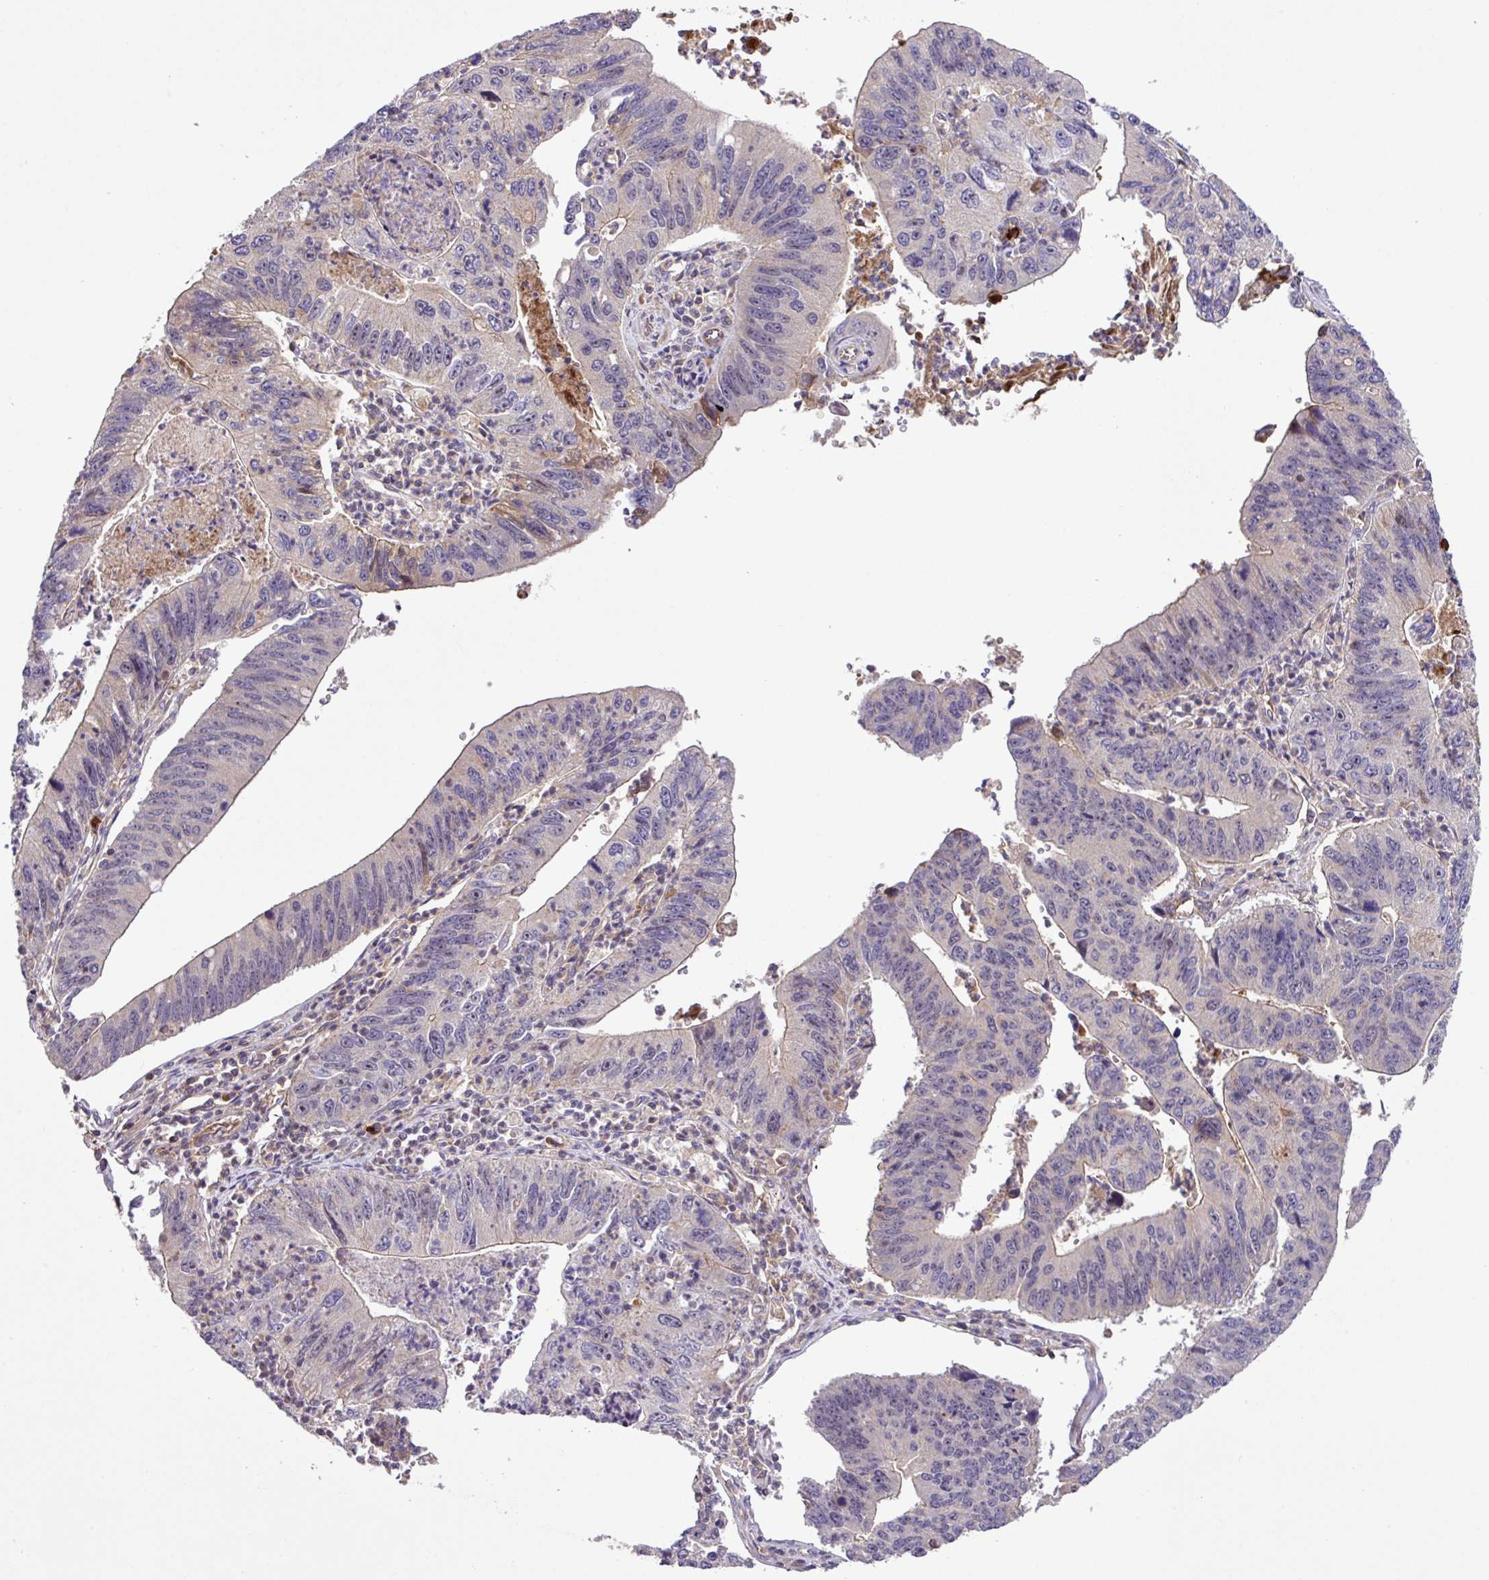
{"staining": {"intensity": "weak", "quantity": "<25%", "location": "cytoplasmic/membranous"}, "tissue": "stomach cancer", "cell_type": "Tumor cells", "image_type": "cancer", "snomed": [{"axis": "morphology", "description": "Adenocarcinoma, NOS"}, {"axis": "topography", "description": "Stomach"}], "caption": "A high-resolution photomicrograph shows immunohistochemistry staining of stomach cancer (adenocarcinoma), which demonstrates no significant expression in tumor cells. (DAB (3,3'-diaminobenzidine) immunohistochemistry (IHC) with hematoxylin counter stain).", "gene": "ZNF266", "patient": {"sex": "male", "age": 59}}